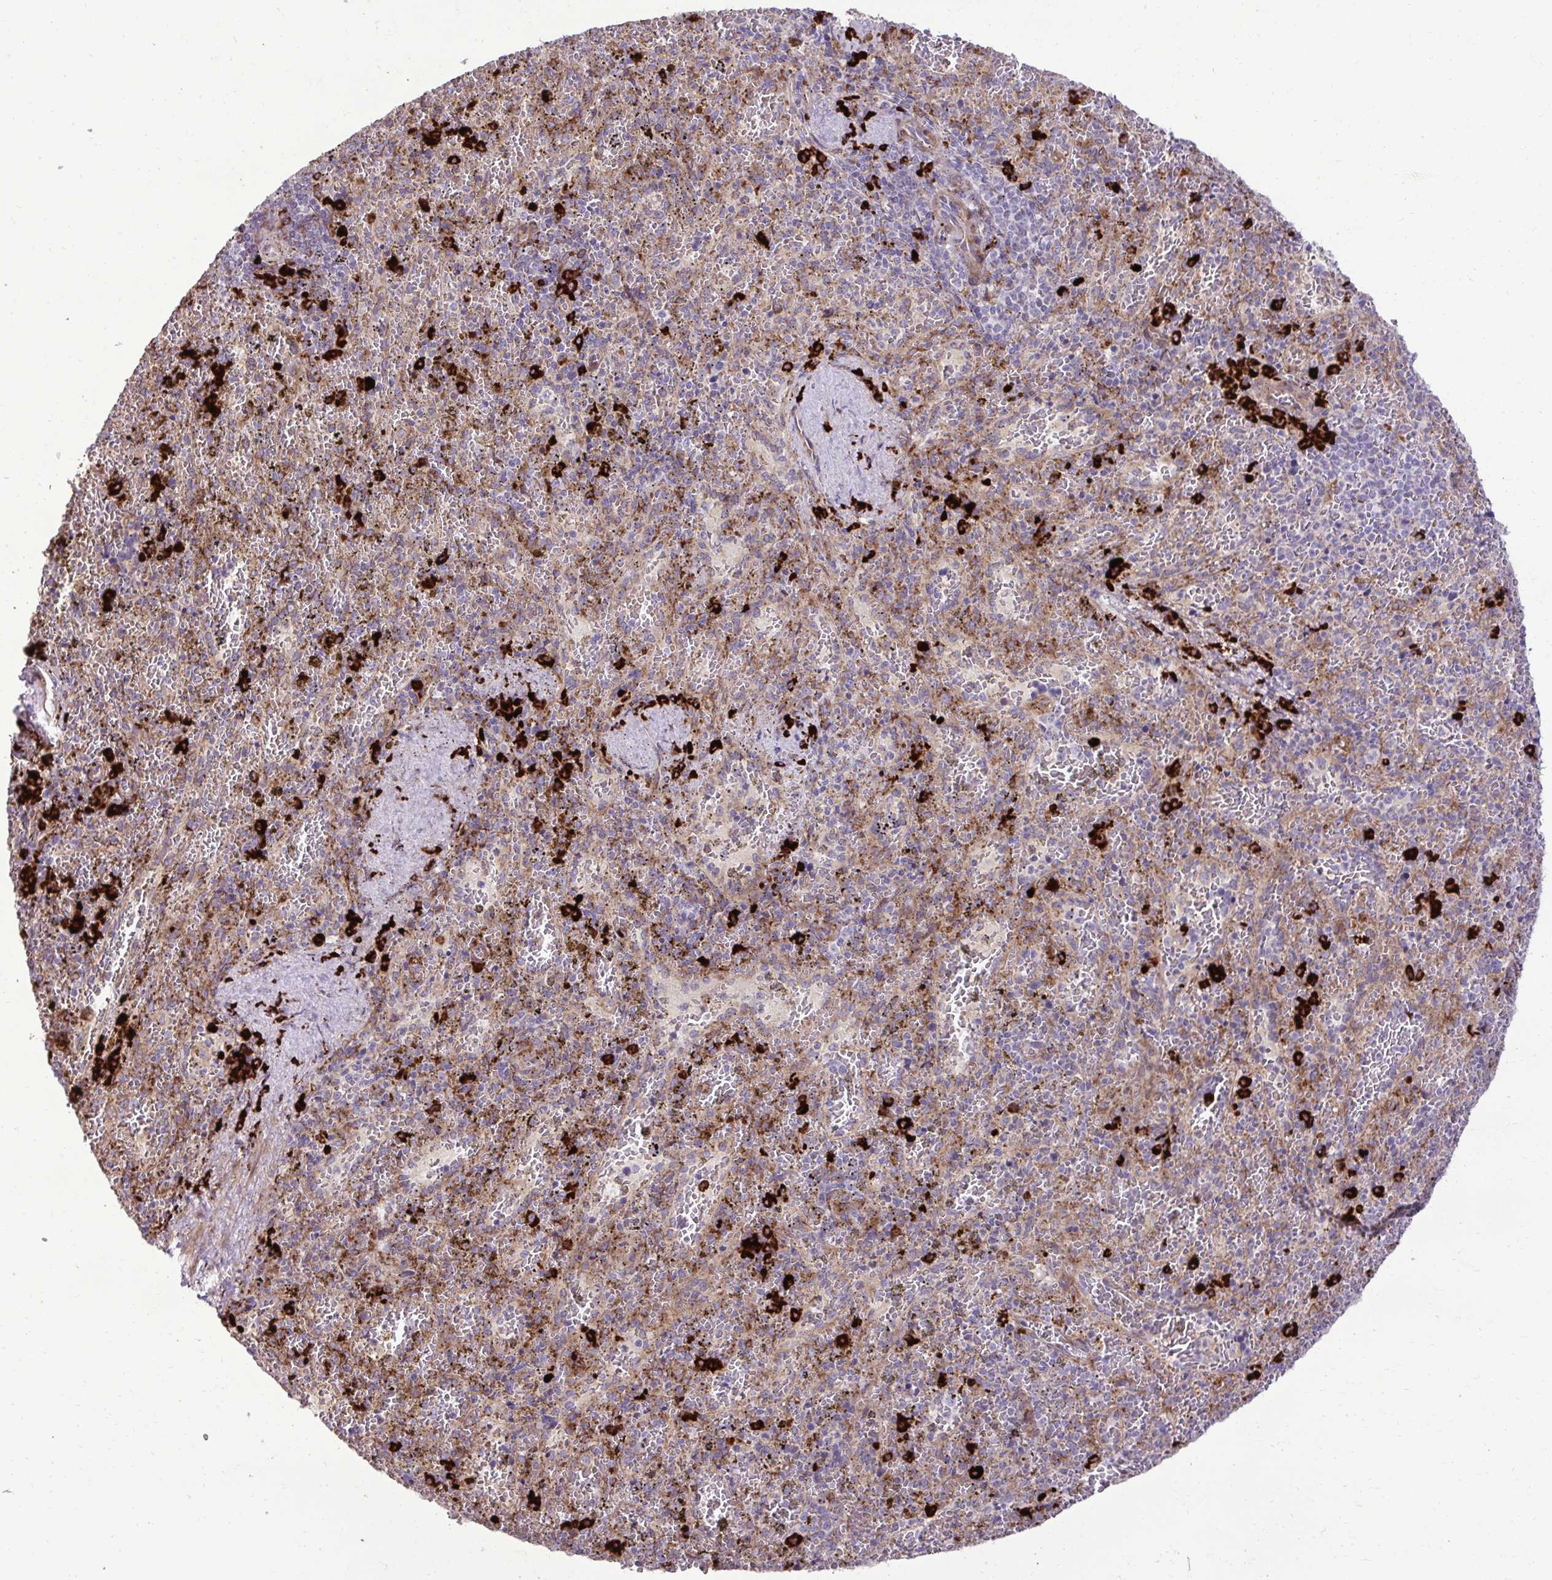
{"staining": {"intensity": "strong", "quantity": "<25%", "location": "cytoplasmic/membranous"}, "tissue": "spleen", "cell_type": "Cells in red pulp", "image_type": "normal", "snomed": [{"axis": "morphology", "description": "Normal tissue, NOS"}, {"axis": "topography", "description": "Spleen"}], "caption": "Protein staining of normal spleen reveals strong cytoplasmic/membranous staining in approximately <25% of cells in red pulp.", "gene": "LIMS1", "patient": {"sex": "female", "age": 50}}